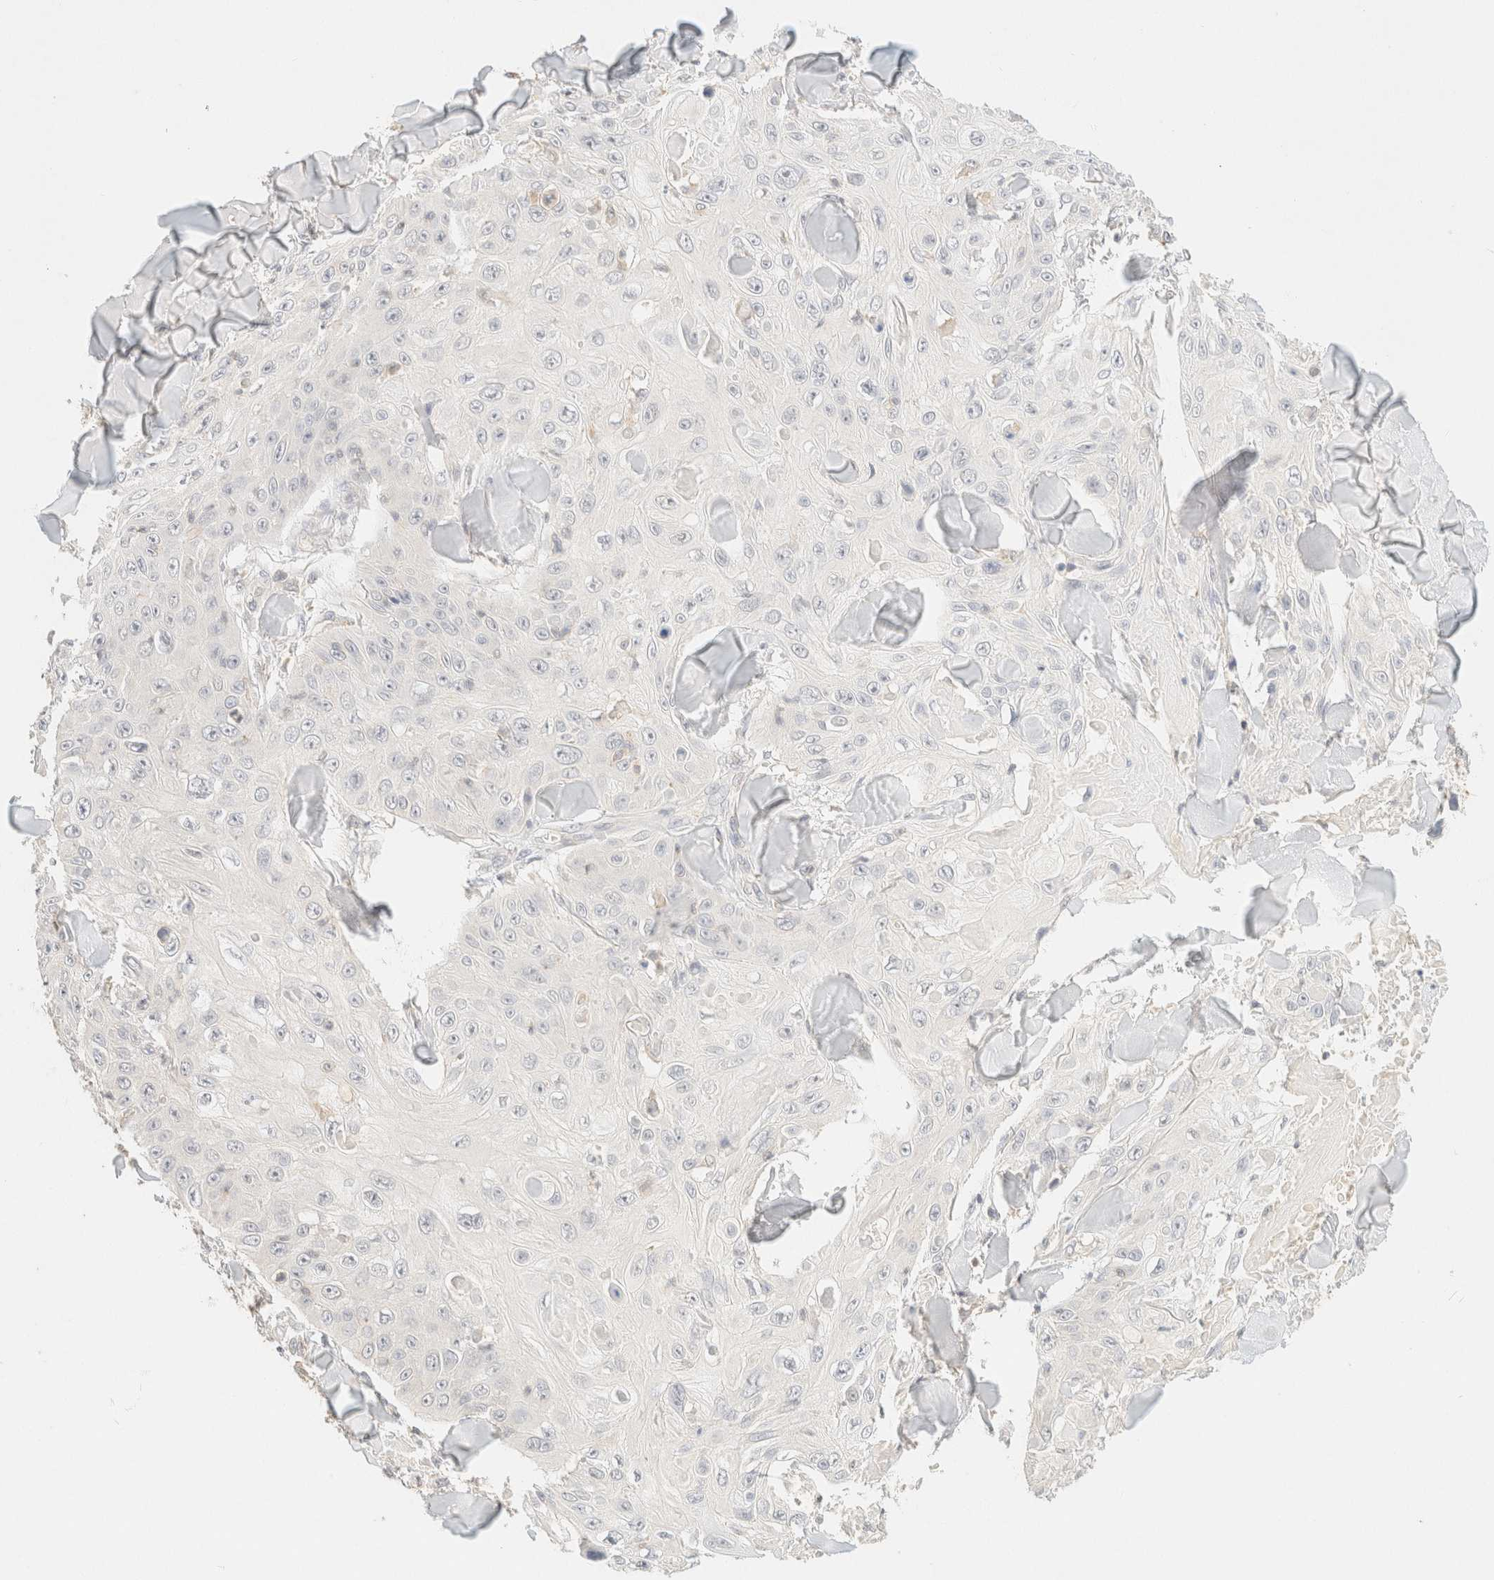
{"staining": {"intensity": "negative", "quantity": "none", "location": "none"}, "tissue": "skin cancer", "cell_type": "Tumor cells", "image_type": "cancer", "snomed": [{"axis": "morphology", "description": "Squamous cell carcinoma, NOS"}, {"axis": "topography", "description": "Skin"}], "caption": "The immunohistochemistry micrograph has no significant expression in tumor cells of skin cancer tissue.", "gene": "TIMD4", "patient": {"sex": "male", "age": 86}}